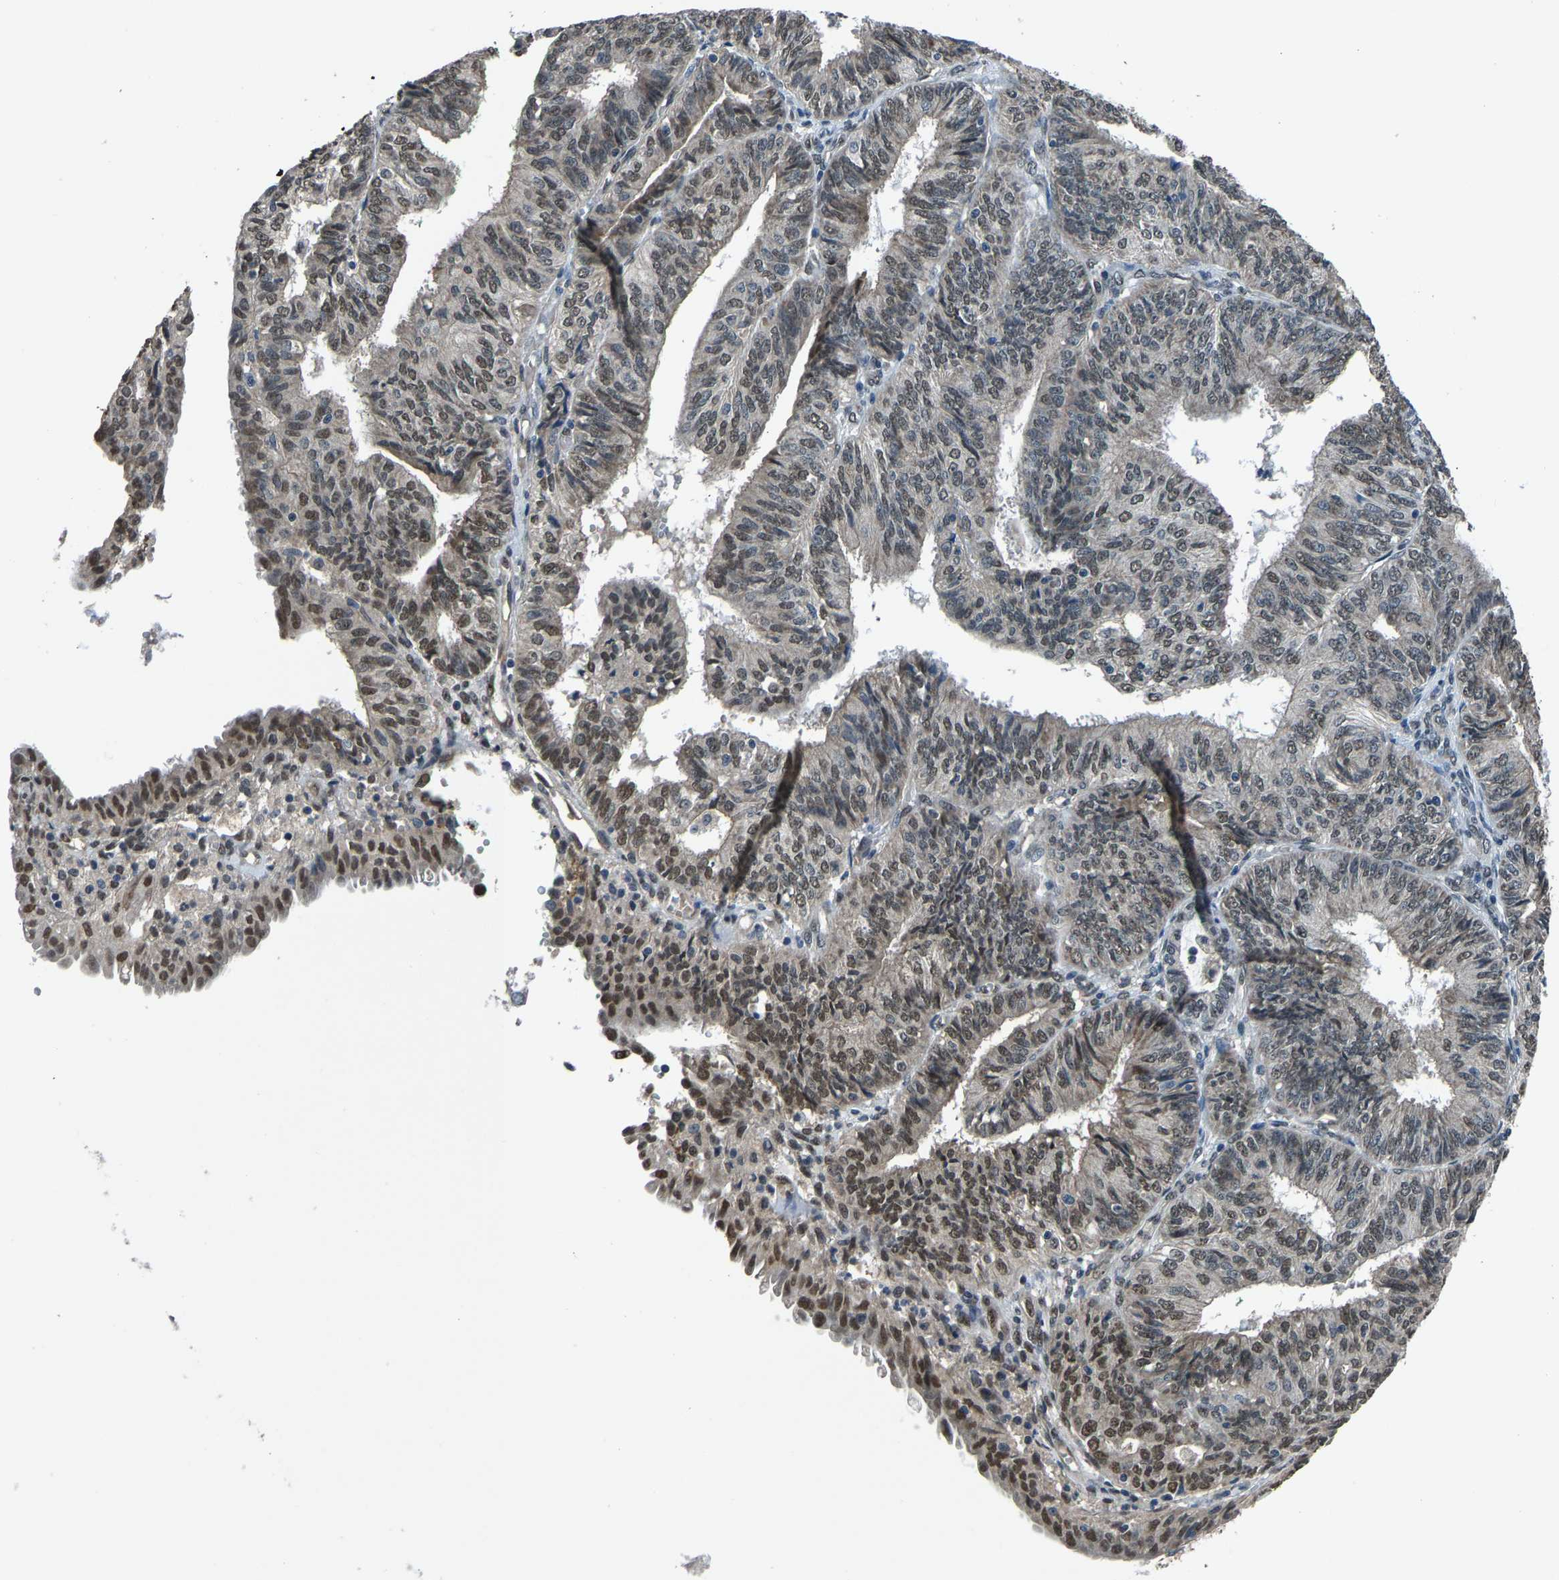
{"staining": {"intensity": "moderate", "quantity": "25%-75%", "location": "nuclear"}, "tissue": "endometrial cancer", "cell_type": "Tumor cells", "image_type": "cancer", "snomed": [{"axis": "morphology", "description": "Adenocarcinoma, NOS"}, {"axis": "topography", "description": "Endometrium"}], "caption": "An immunohistochemistry (IHC) photomicrograph of neoplastic tissue is shown. Protein staining in brown labels moderate nuclear positivity in endometrial adenocarcinoma within tumor cells.", "gene": "FOS", "patient": {"sex": "female", "age": 58}}